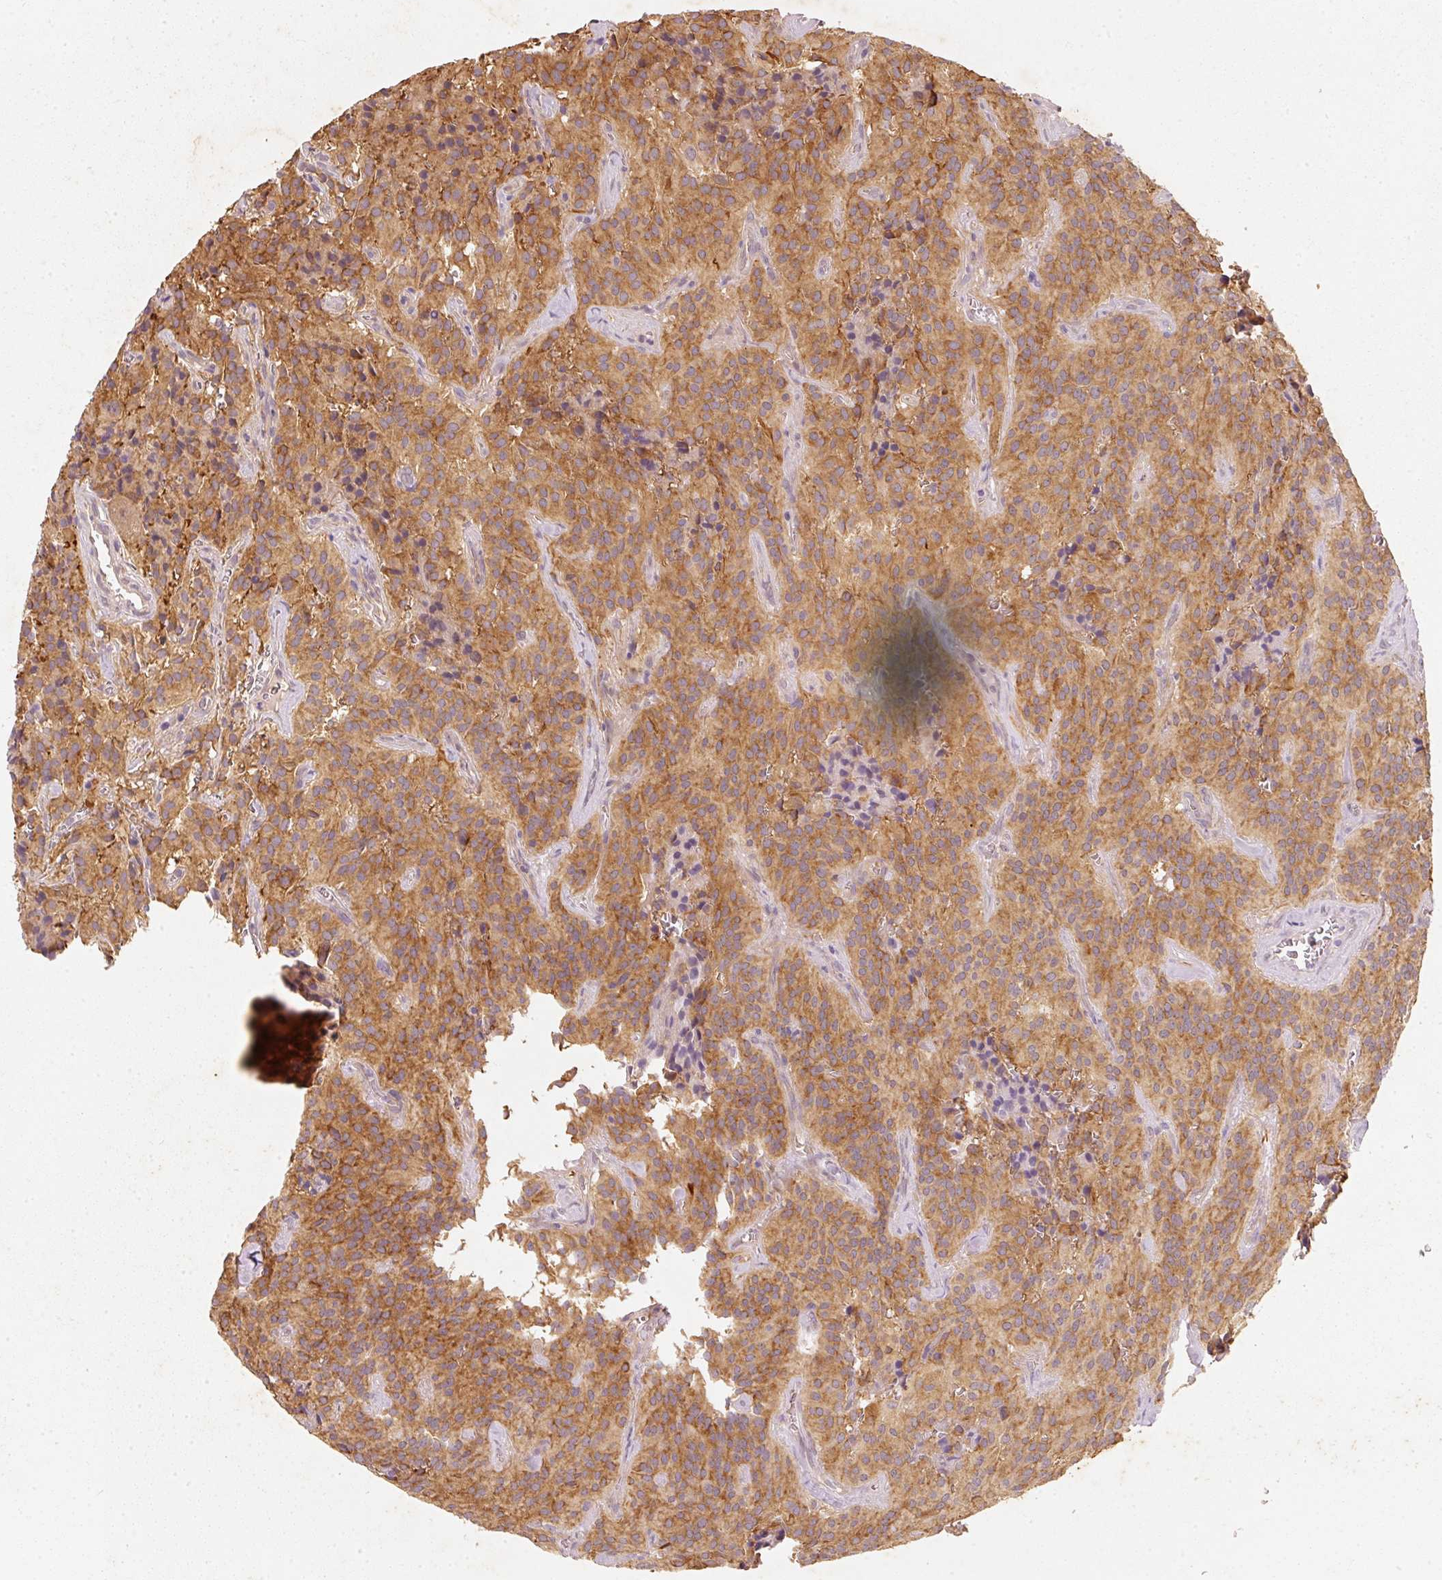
{"staining": {"intensity": "strong", "quantity": "25%-75%", "location": "cytoplasmic/membranous"}, "tissue": "glioma", "cell_type": "Tumor cells", "image_type": "cancer", "snomed": [{"axis": "morphology", "description": "Glioma, malignant, Low grade"}, {"axis": "topography", "description": "Brain"}], "caption": "Glioma tissue exhibits strong cytoplasmic/membranous expression in about 25%-75% of tumor cells", "gene": "RGL2", "patient": {"sex": "male", "age": 42}}